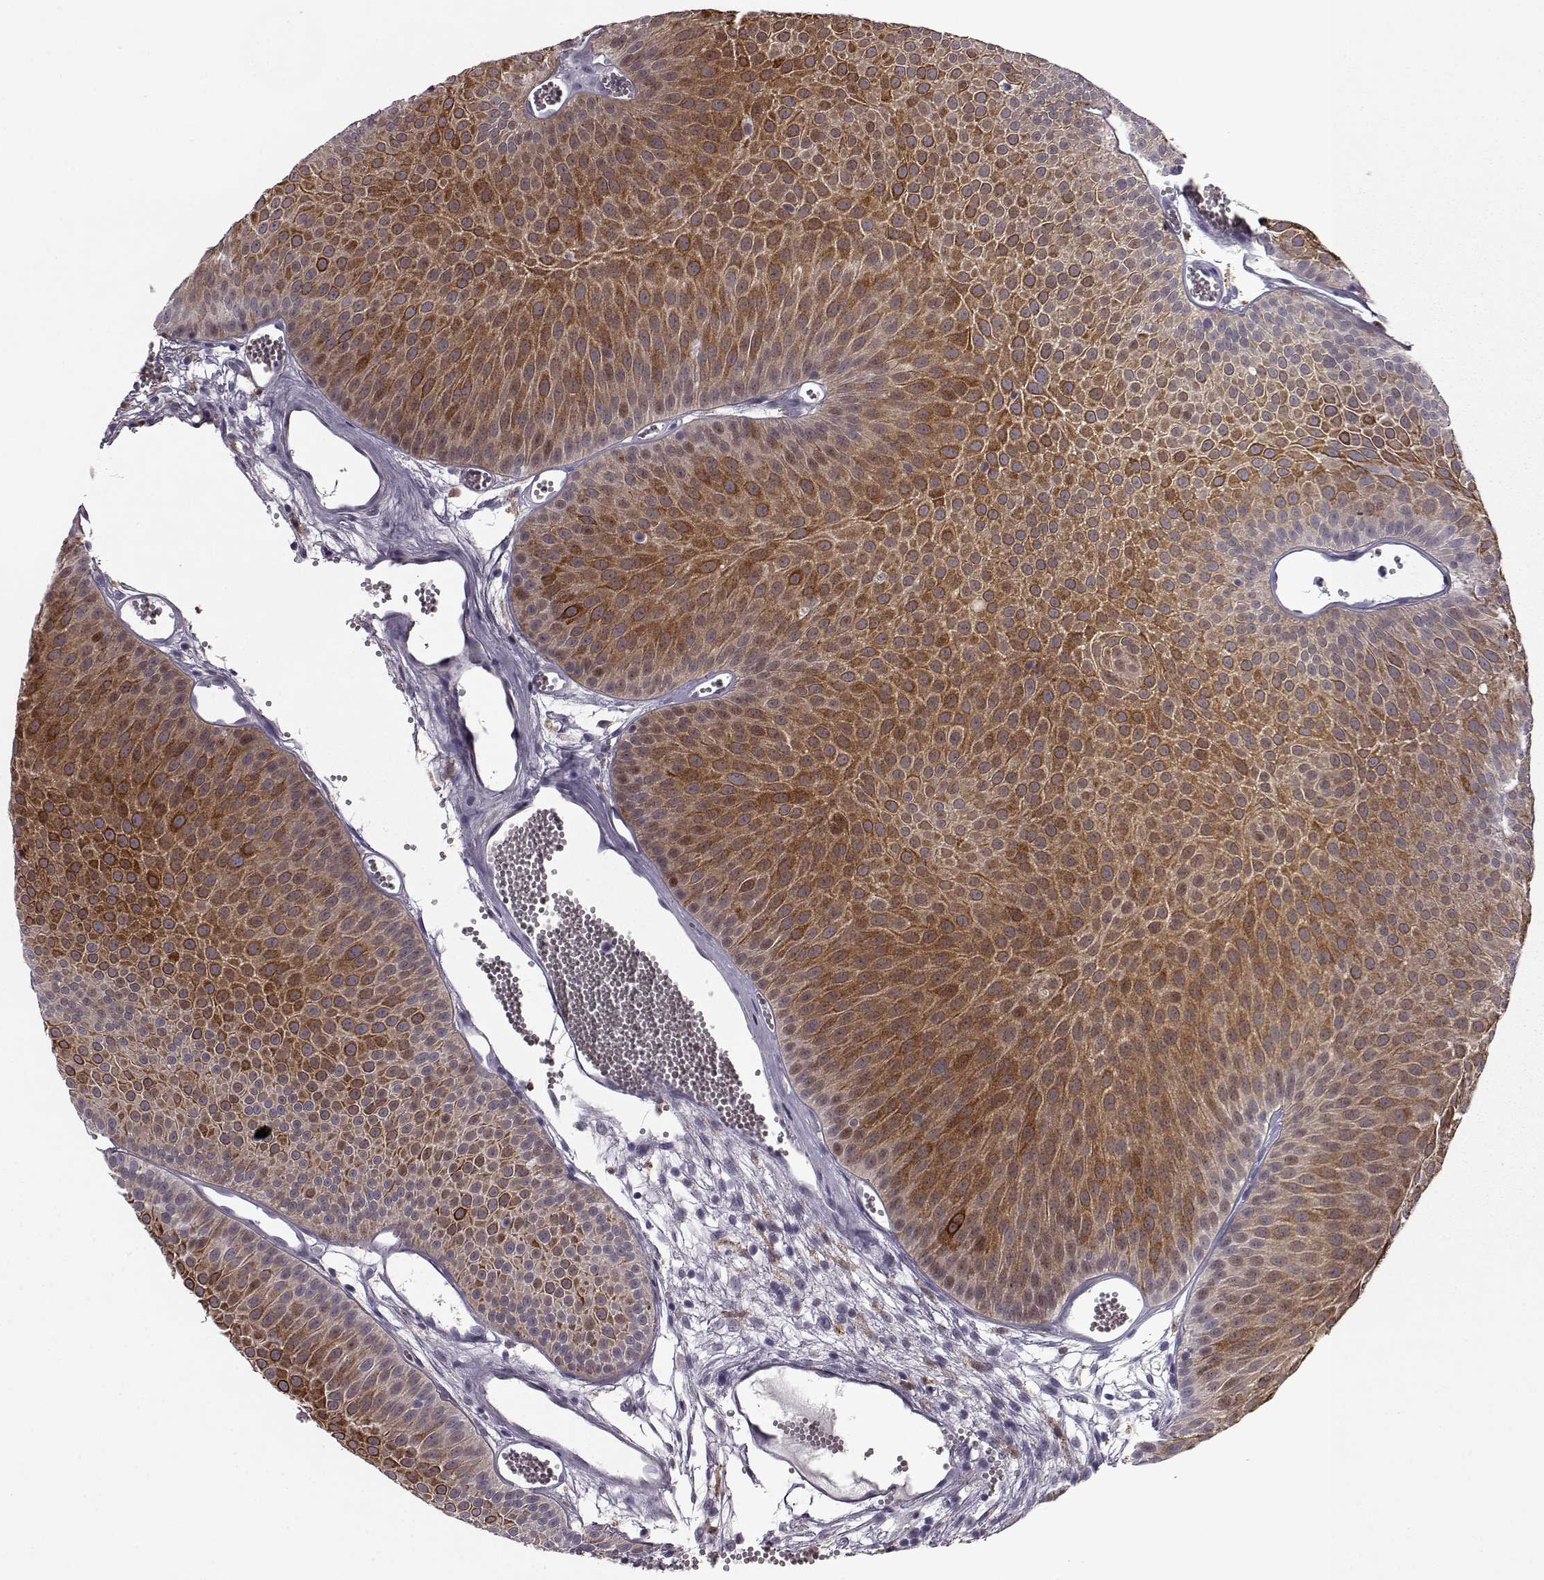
{"staining": {"intensity": "strong", "quantity": ">75%", "location": "cytoplasmic/membranous"}, "tissue": "urothelial cancer", "cell_type": "Tumor cells", "image_type": "cancer", "snomed": [{"axis": "morphology", "description": "Urothelial carcinoma, Low grade"}, {"axis": "topography", "description": "Urinary bladder"}], "caption": "Low-grade urothelial carcinoma stained for a protein shows strong cytoplasmic/membranous positivity in tumor cells.", "gene": "PRR9", "patient": {"sex": "male", "age": 52}}